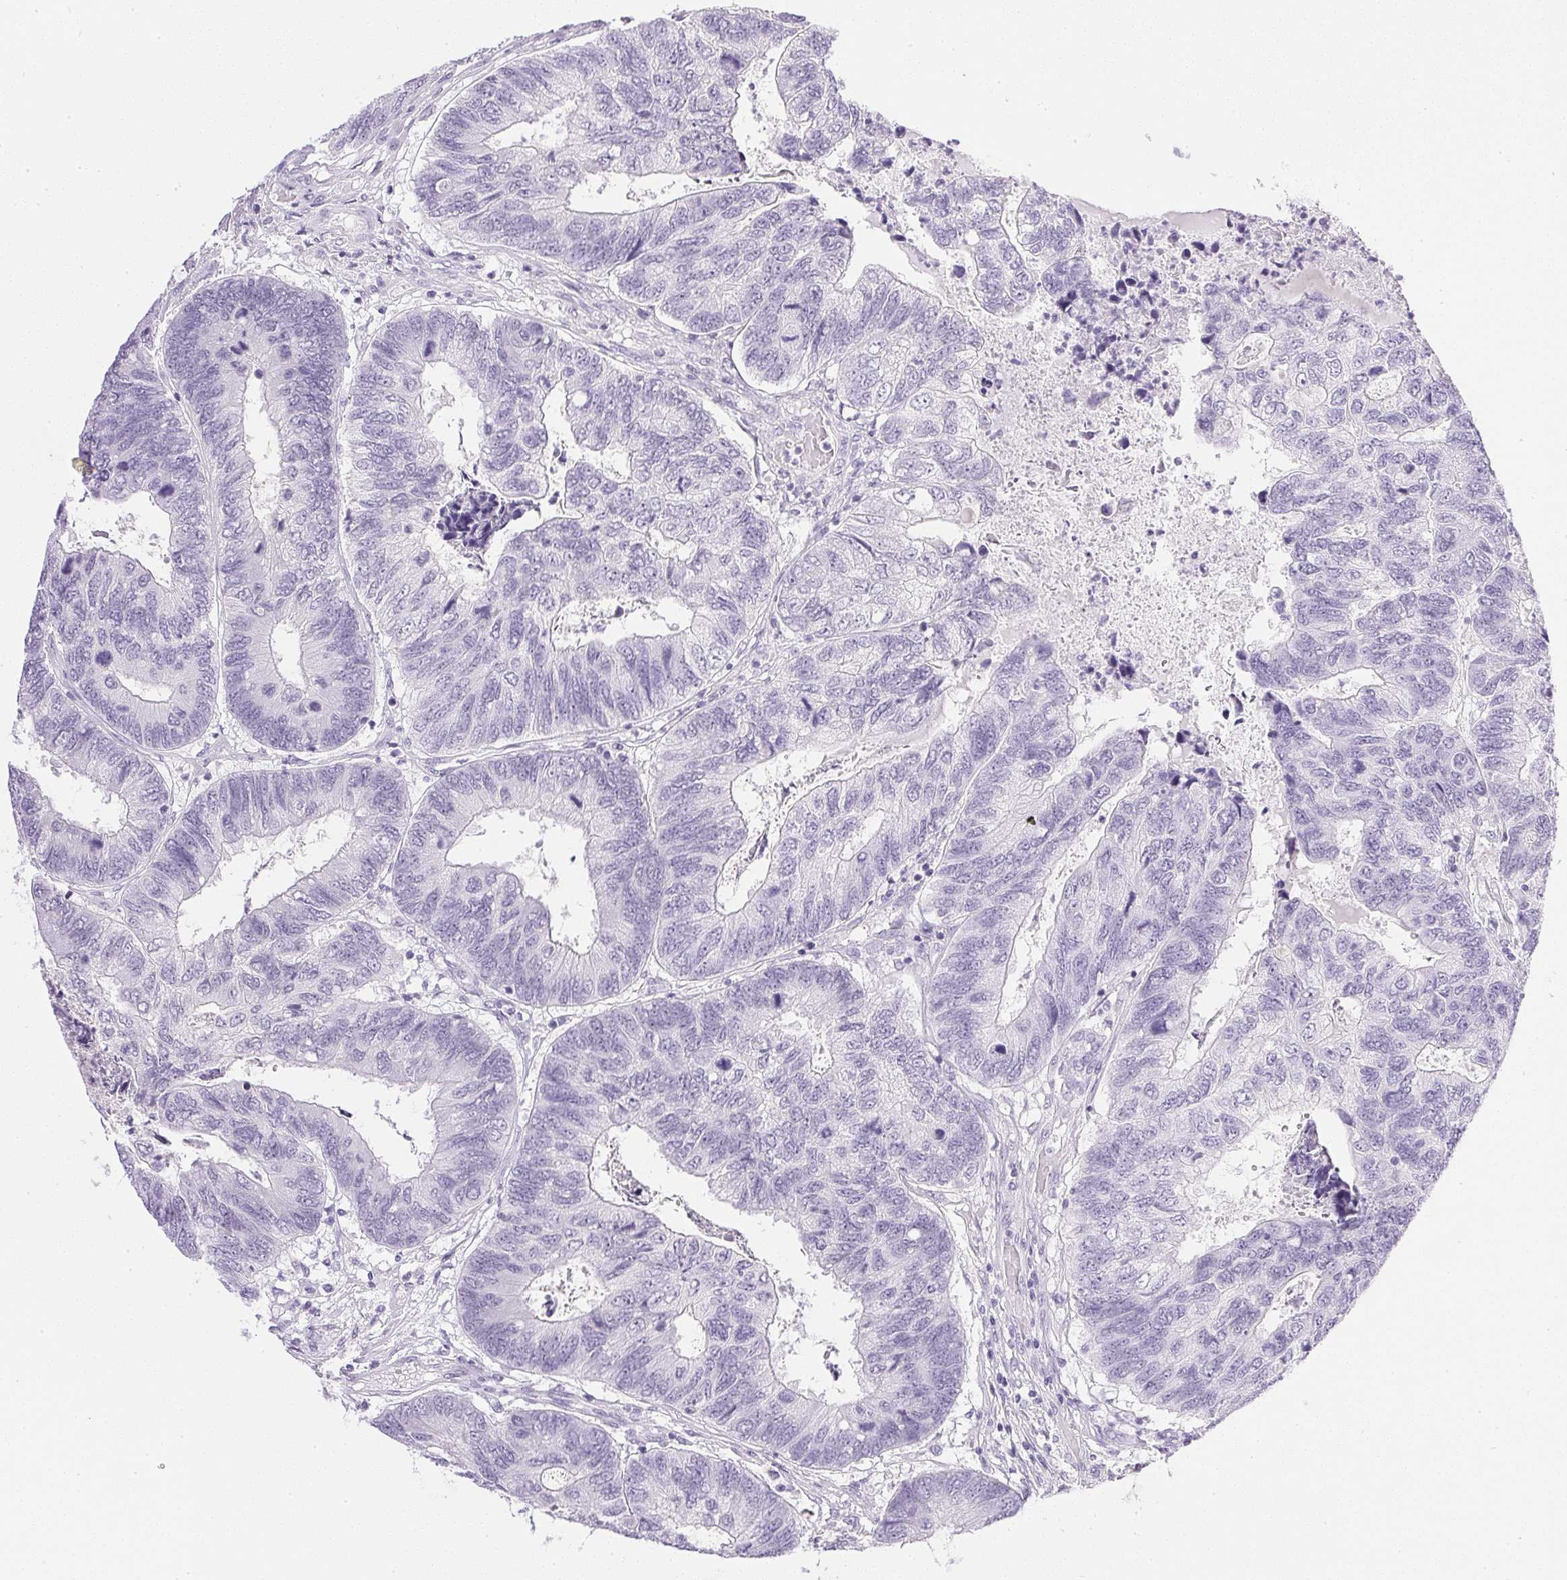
{"staining": {"intensity": "negative", "quantity": "none", "location": "none"}, "tissue": "colorectal cancer", "cell_type": "Tumor cells", "image_type": "cancer", "snomed": [{"axis": "morphology", "description": "Adenocarcinoma, NOS"}, {"axis": "topography", "description": "Colon"}], "caption": "This is an immunohistochemistry histopathology image of human colorectal cancer (adenocarcinoma). There is no expression in tumor cells.", "gene": "CPB1", "patient": {"sex": "female", "age": 67}}